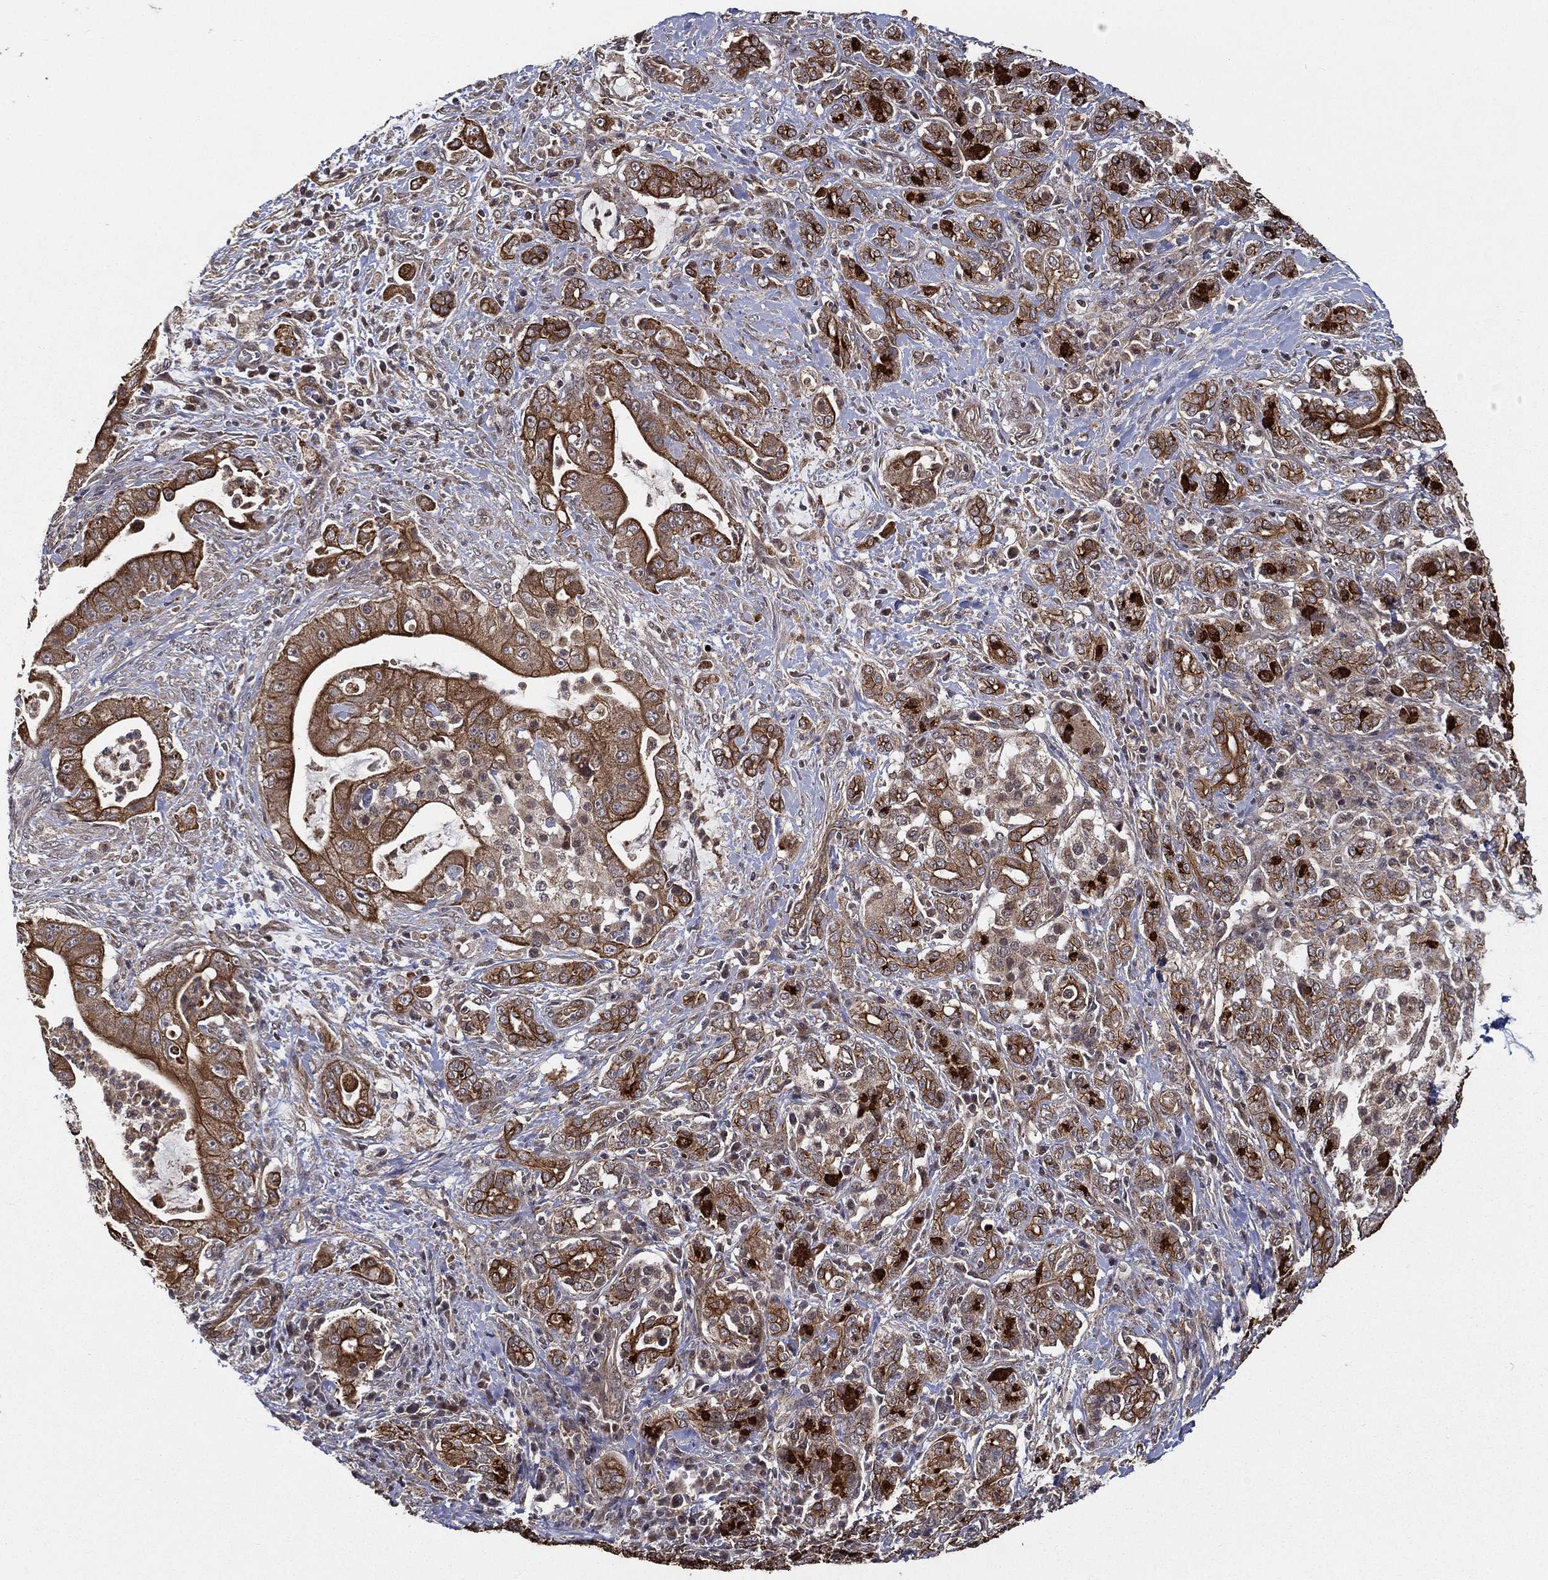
{"staining": {"intensity": "strong", "quantity": ">75%", "location": "cytoplasmic/membranous"}, "tissue": "pancreatic cancer", "cell_type": "Tumor cells", "image_type": "cancer", "snomed": [{"axis": "morphology", "description": "Normal tissue, NOS"}, {"axis": "morphology", "description": "Inflammation, NOS"}, {"axis": "morphology", "description": "Adenocarcinoma, NOS"}, {"axis": "topography", "description": "Pancreas"}], "caption": "An image of pancreatic adenocarcinoma stained for a protein exhibits strong cytoplasmic/membranous brown staining in tumor cells.", "gene": "UACA", "patient": {"sex": "male", "age": 57}}